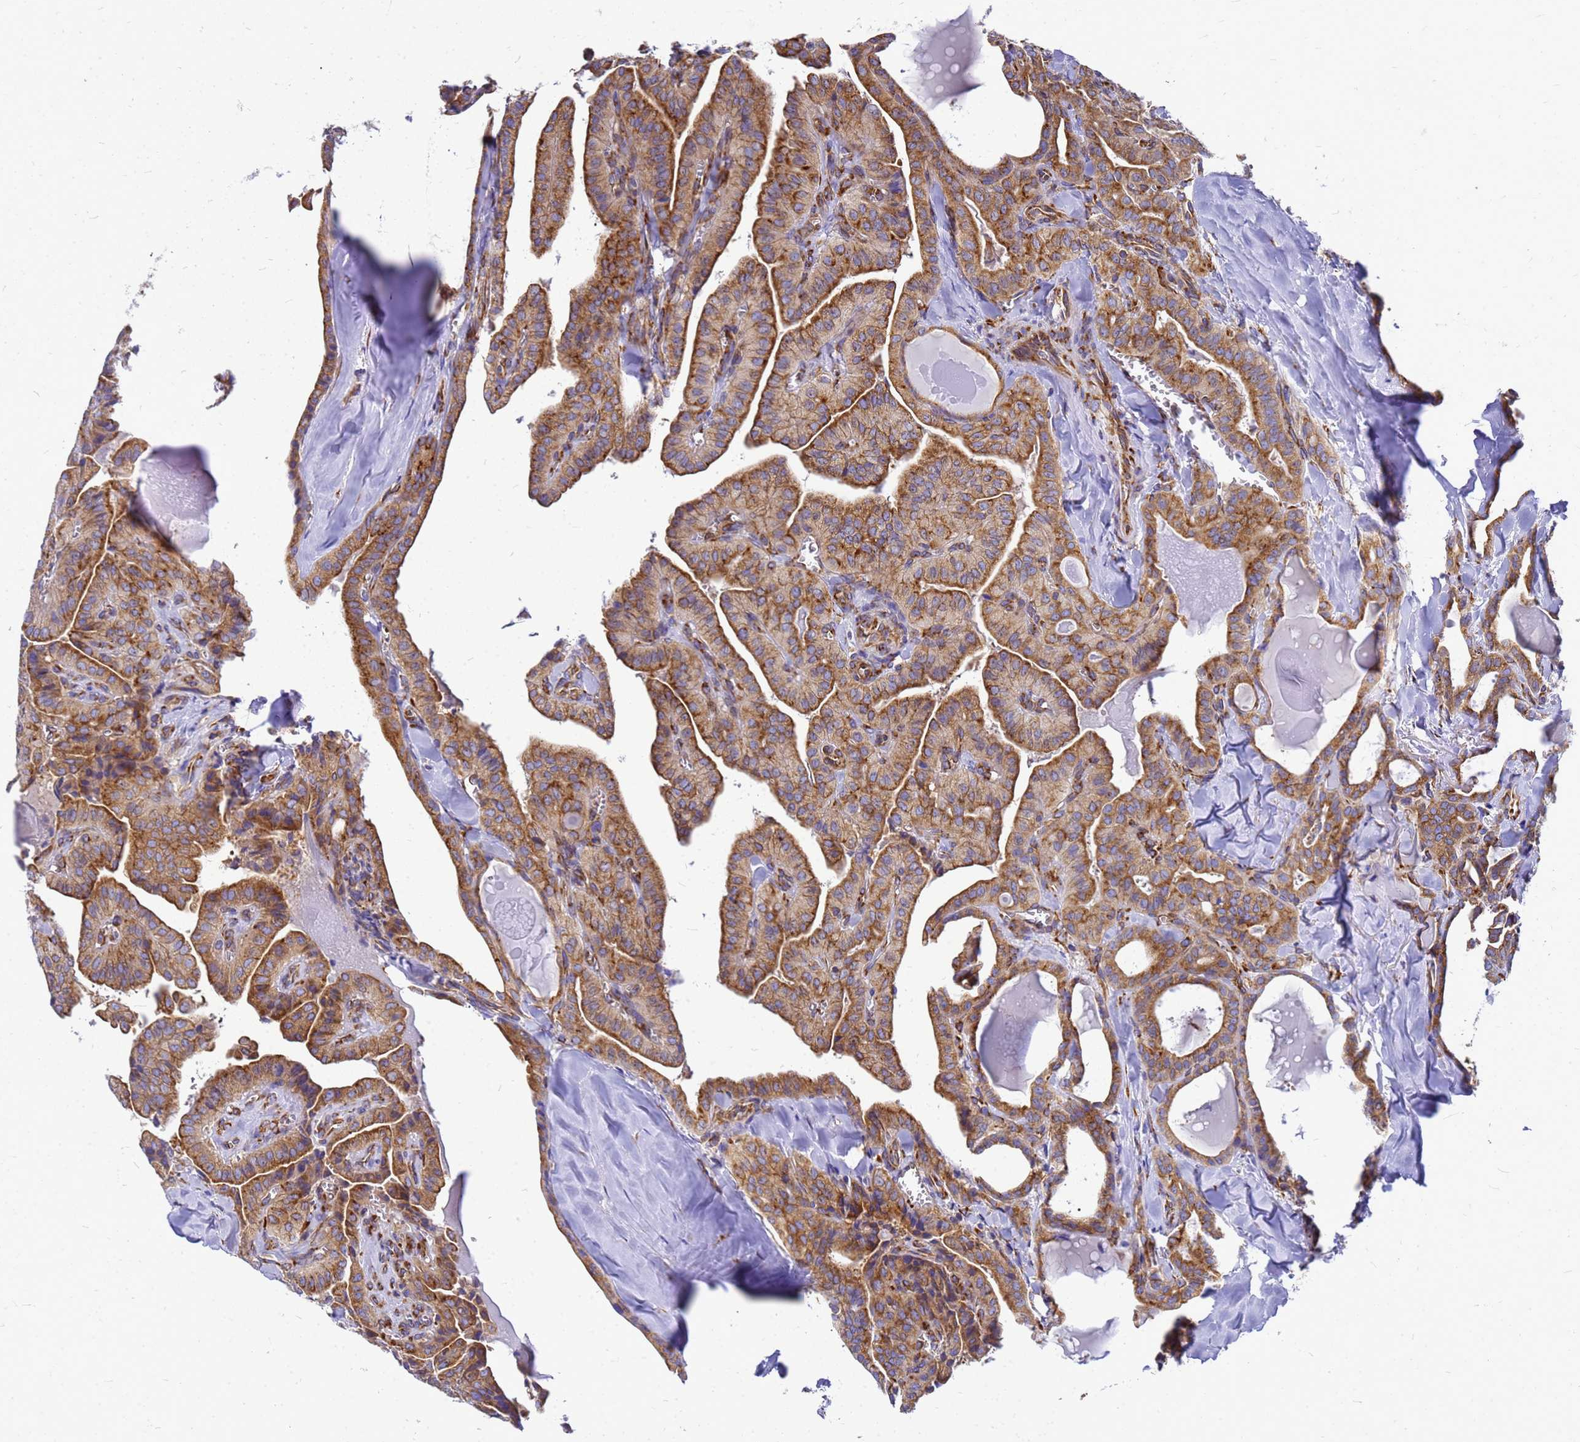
{"staining": {"intensity": "moderate", "quantity": ">75%", "location": "cytoplasmic/membranous"}, "tissue": "thyroid cancer", "cell_type": "Tumor cells", "image_type": "cancer", "snomed": [{"axis": "morphology", "description": "Papillary adenocarcinoma, NOS"}, {"axis": "topography", "description": "Thyroid gland"}], "caption": "Moderate cytoplasmic/membranous staining is appreciated in about >75% of tumor cells in thyroid cancer (papillary adenocarcinoma). Using DAB (brown) and hematoxylin (blue) stains, captured at high magnification using brightfield microscopy.", "gene": "EEF1D", "patient": {"sex": "male", "age": 52}}